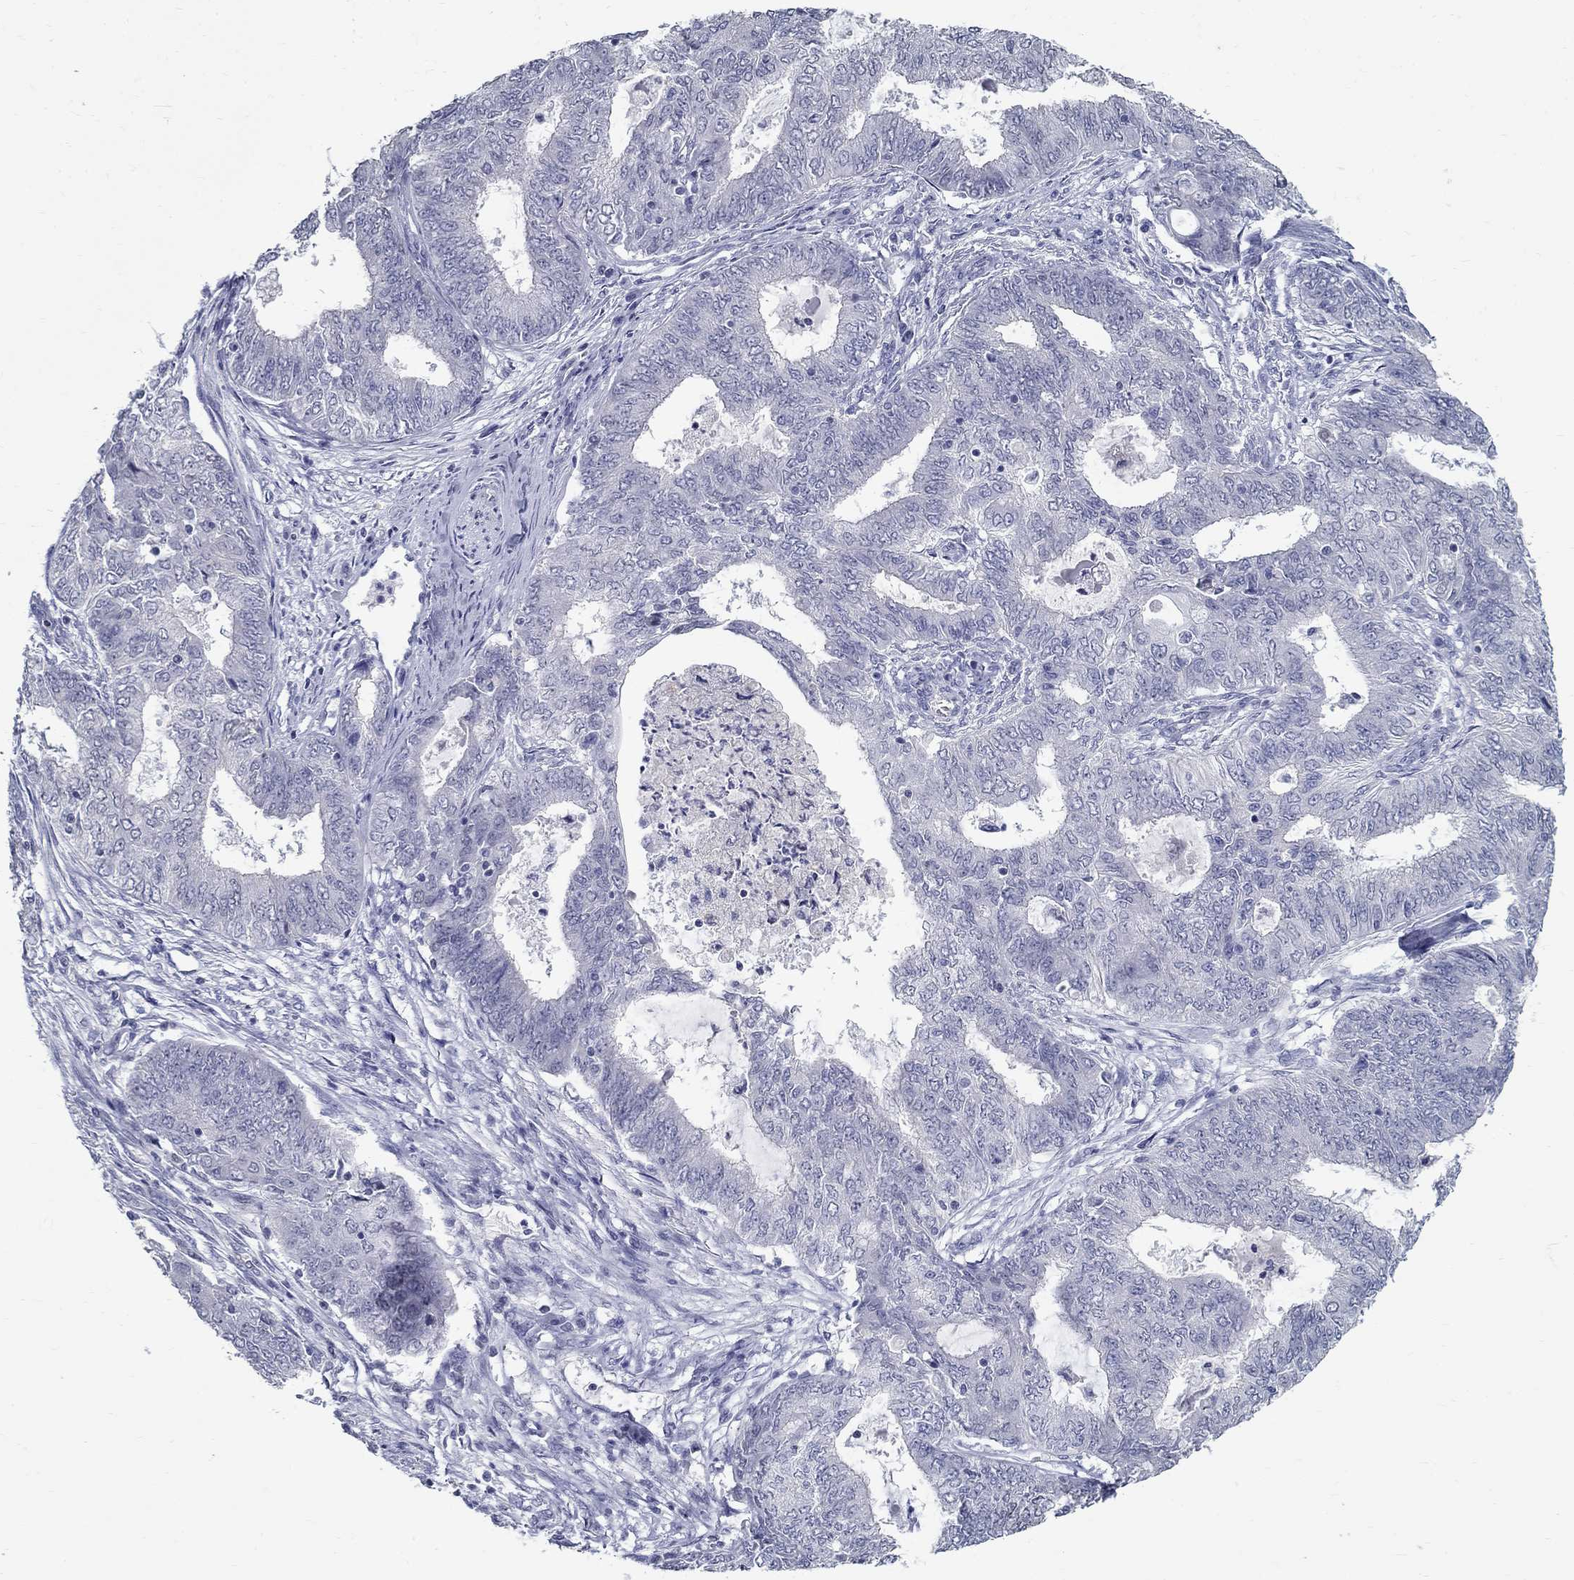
{"staining": {"intensity": "negative", "quantity": "none", "location": "none"}, "tissue": "endometrial cancer", "cell_type": "Tumor cells", "image_type": "cancer", "snomed": [{"axis": "morphology", "description": "Adenocarcinoma, NOS"}, {"axis": "topography", "description": "Endometrium"}], "caption": "The photomicrograph demonstrates no significant staining in tumor cells of endometrial cancer (adenocarcinoma). Nuclei are stained in blue.", "gene": "GUCA1A", "patient": {"sex": "female", "age": 62}}